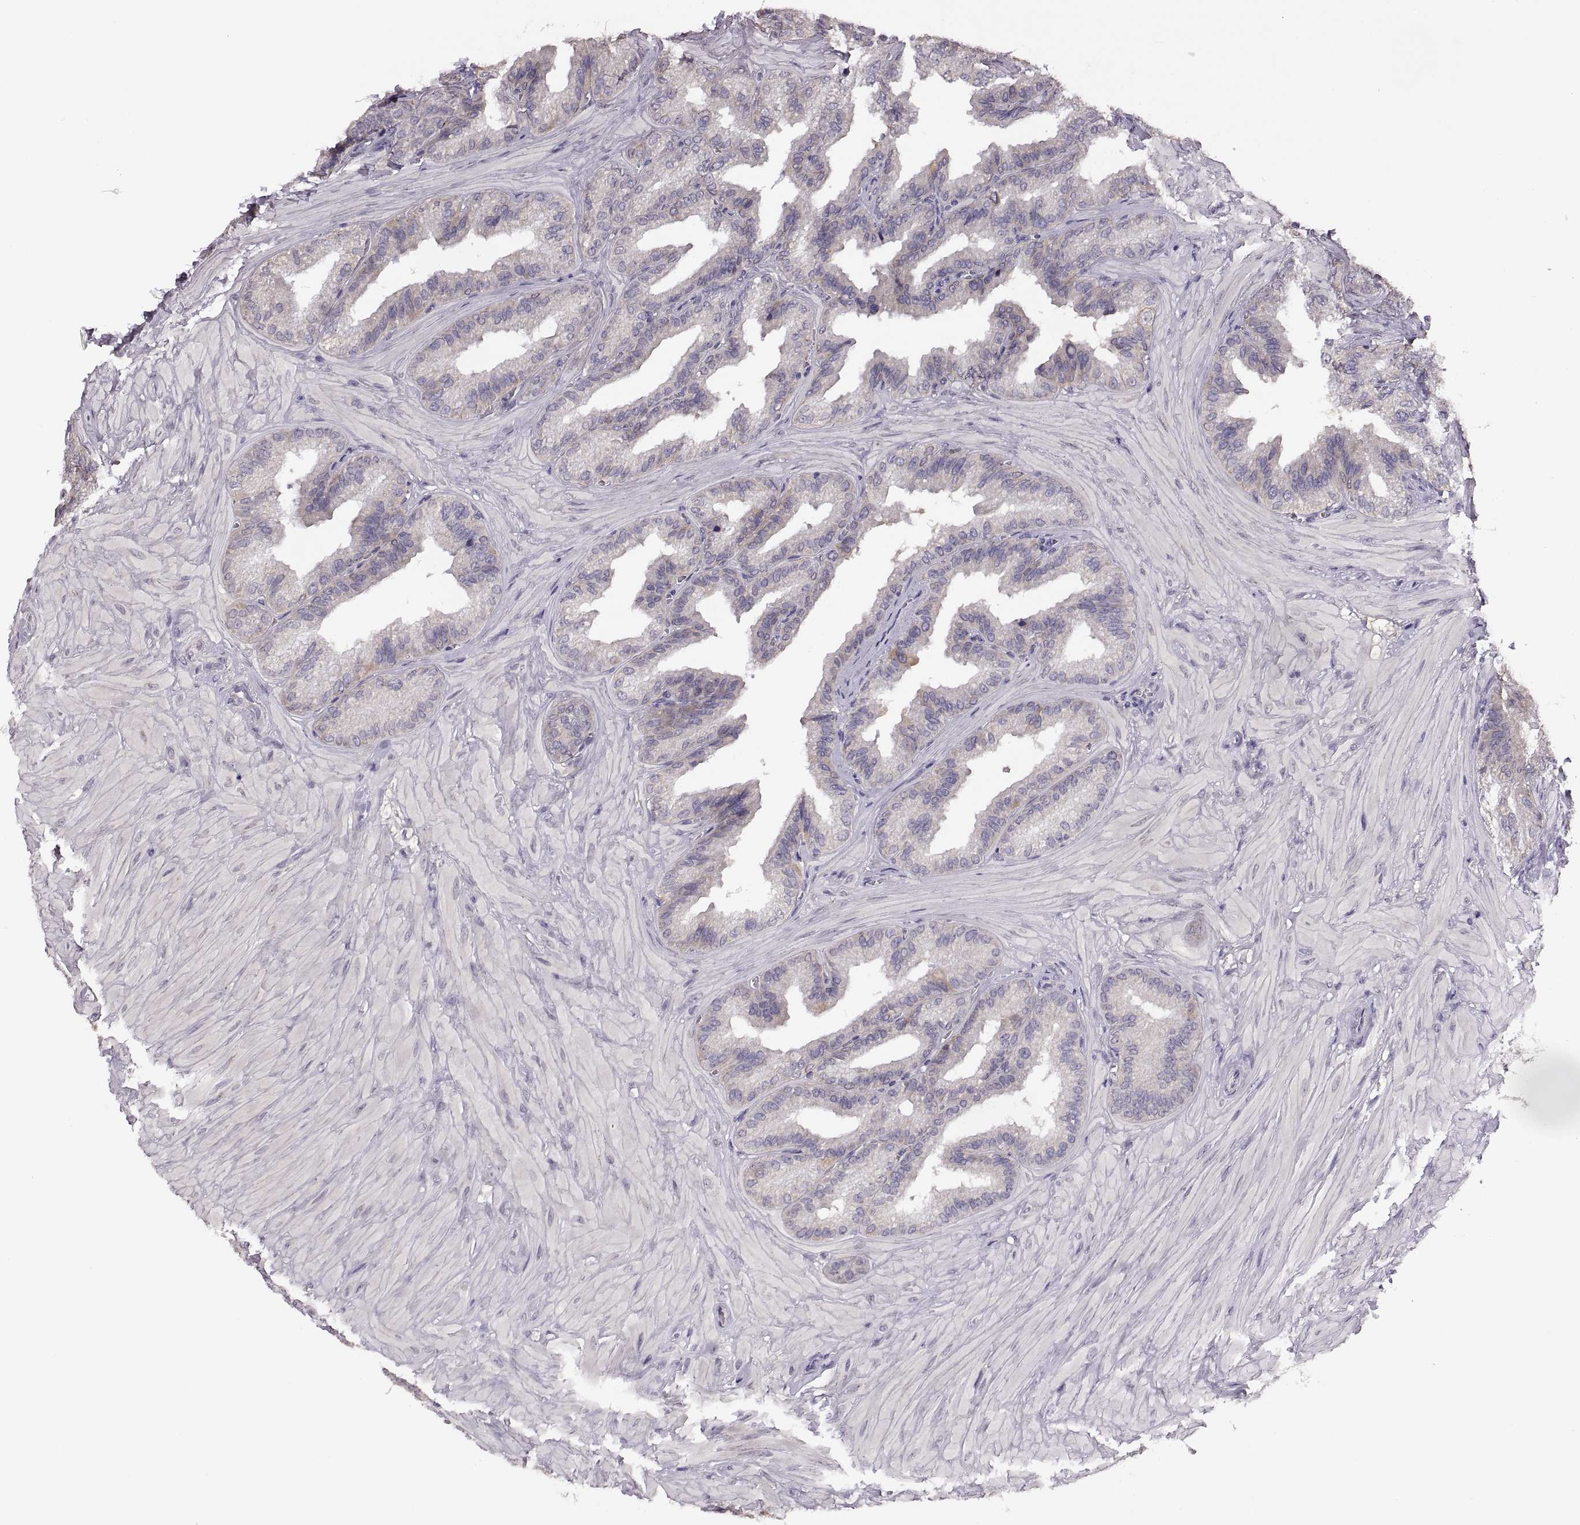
{"staining": {"intensity": "negative", "quantity": "none", "location": "none"}, "tissue": "seminal vesicle", "cell_type": "Glandular cells", "image_type": "normal", "snomed": [{"axis": "morphology", "description": "Normal tissue, NOS"}, {"axis": "topography", "description": "Seminal veicle"}], "caption": "This photomicrograph is of normal seminal vesicle stained with immunohistochemistry (IHC) to label a protein in brown with the nuclei are counter-stained blue. There is no positivity in glandular cells. (Immunohistochemistry, brightfield microscopy, high magnification).", "gene": "ACSBG2", "patient": {"sex": "male", "age": 37}}